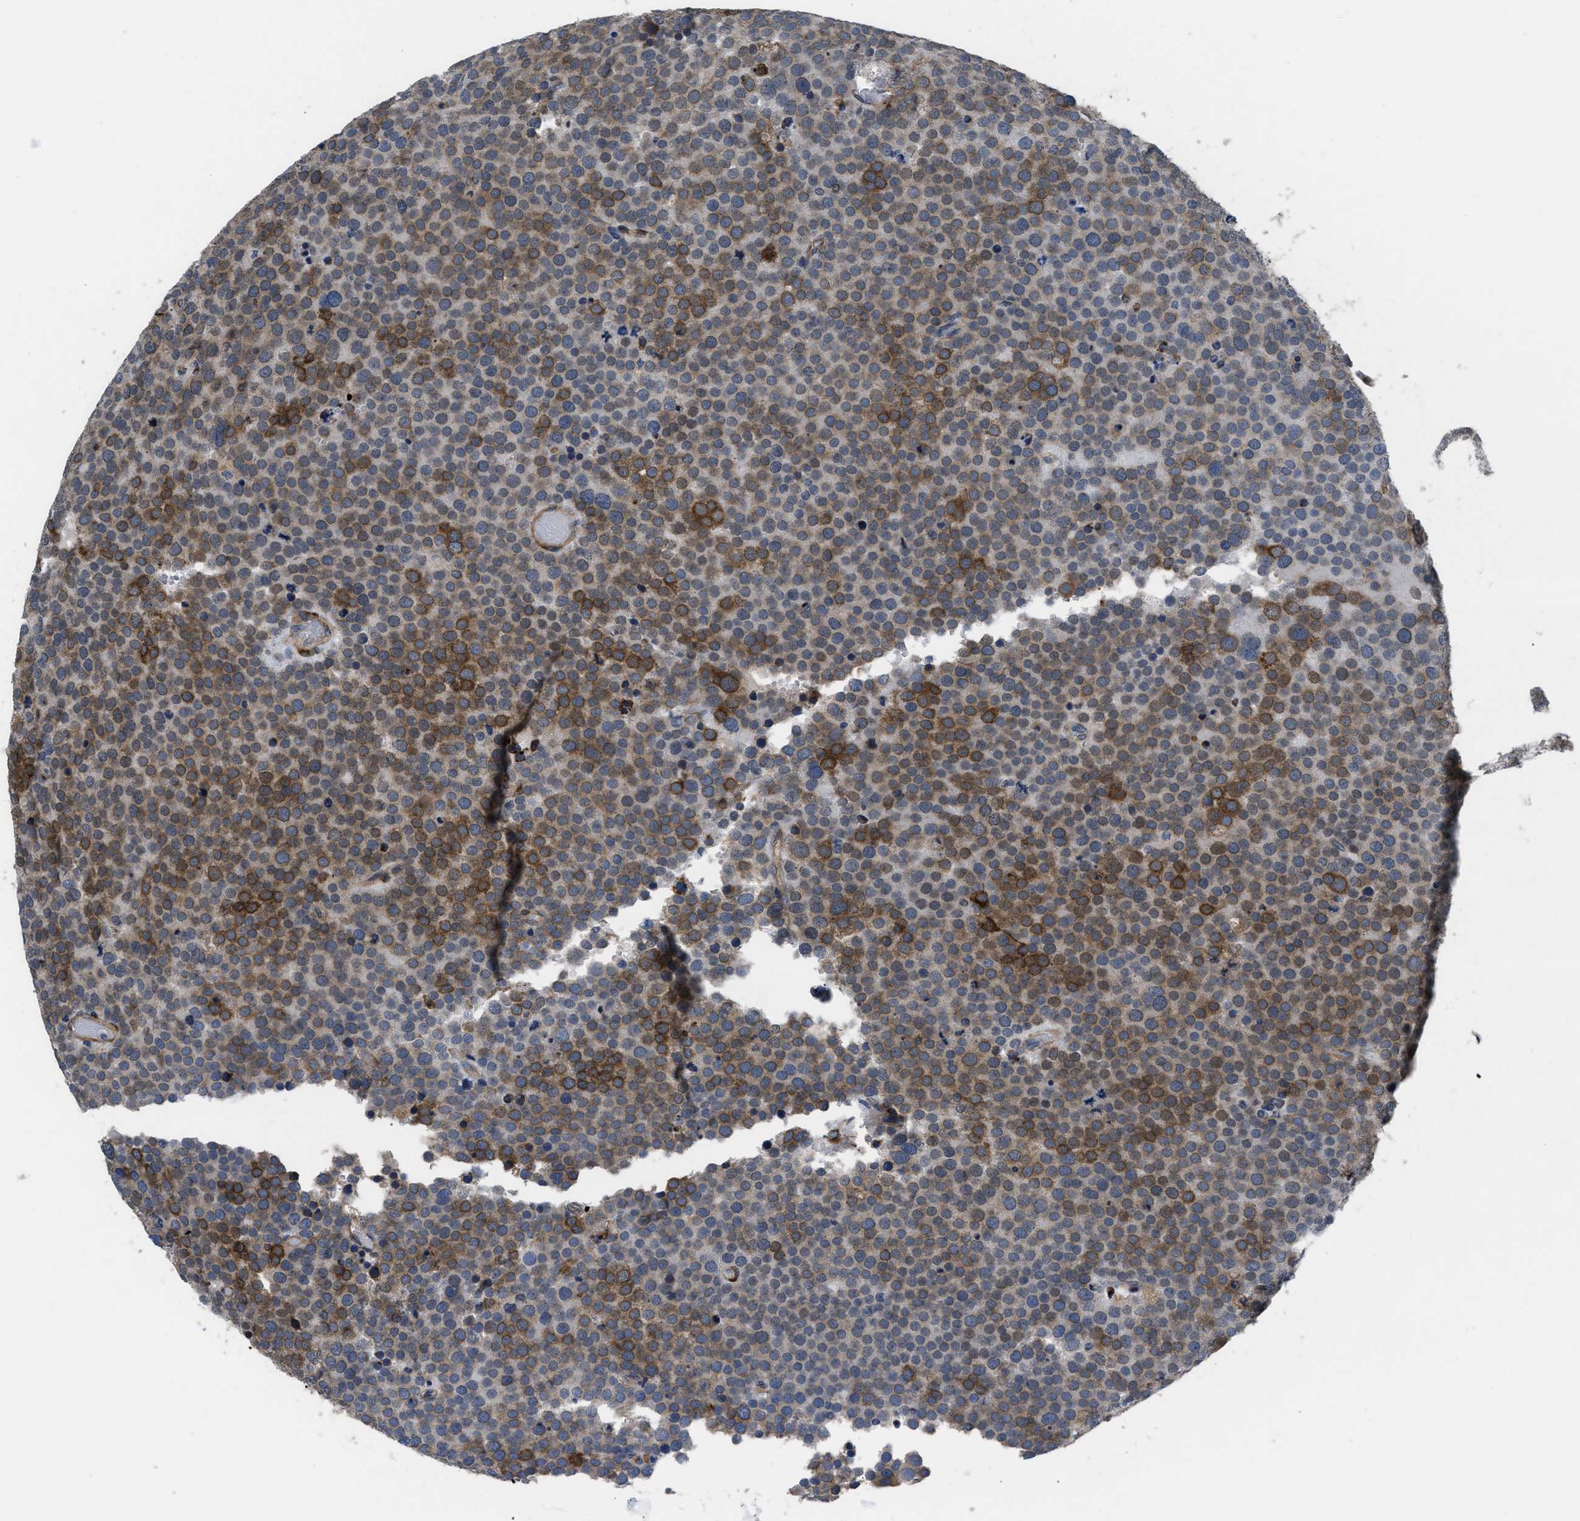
{"staining": {"intensity": "moderate", "quantity": "25%-75%", "location": "cytoplasmic/membranous"}, "tissue": "testis cancer", "cell_type": "Tumor cells", "image_type": "cancer", "snomed": [{"axis": "morphology", "description": "Normal tissue, NOS"}, {"axis": "morphology", "description": "Seminoma, NOS"}, {"axis": "topography", "description": "Testis"}], "caption": "High-power microscopy captured an immunohistochemistry (IHC) histopathology image of testis cancer (seminoma), revealing moderate cytoplasmic/membranous expression in approximately 25%-75% of tumor cells. (DAB (3,3'-diaminobenzidine) IHC with brightfield microscopy, high magnification).", "gene": "SQLE", "patient": {"sex": "male", "age": 71}}